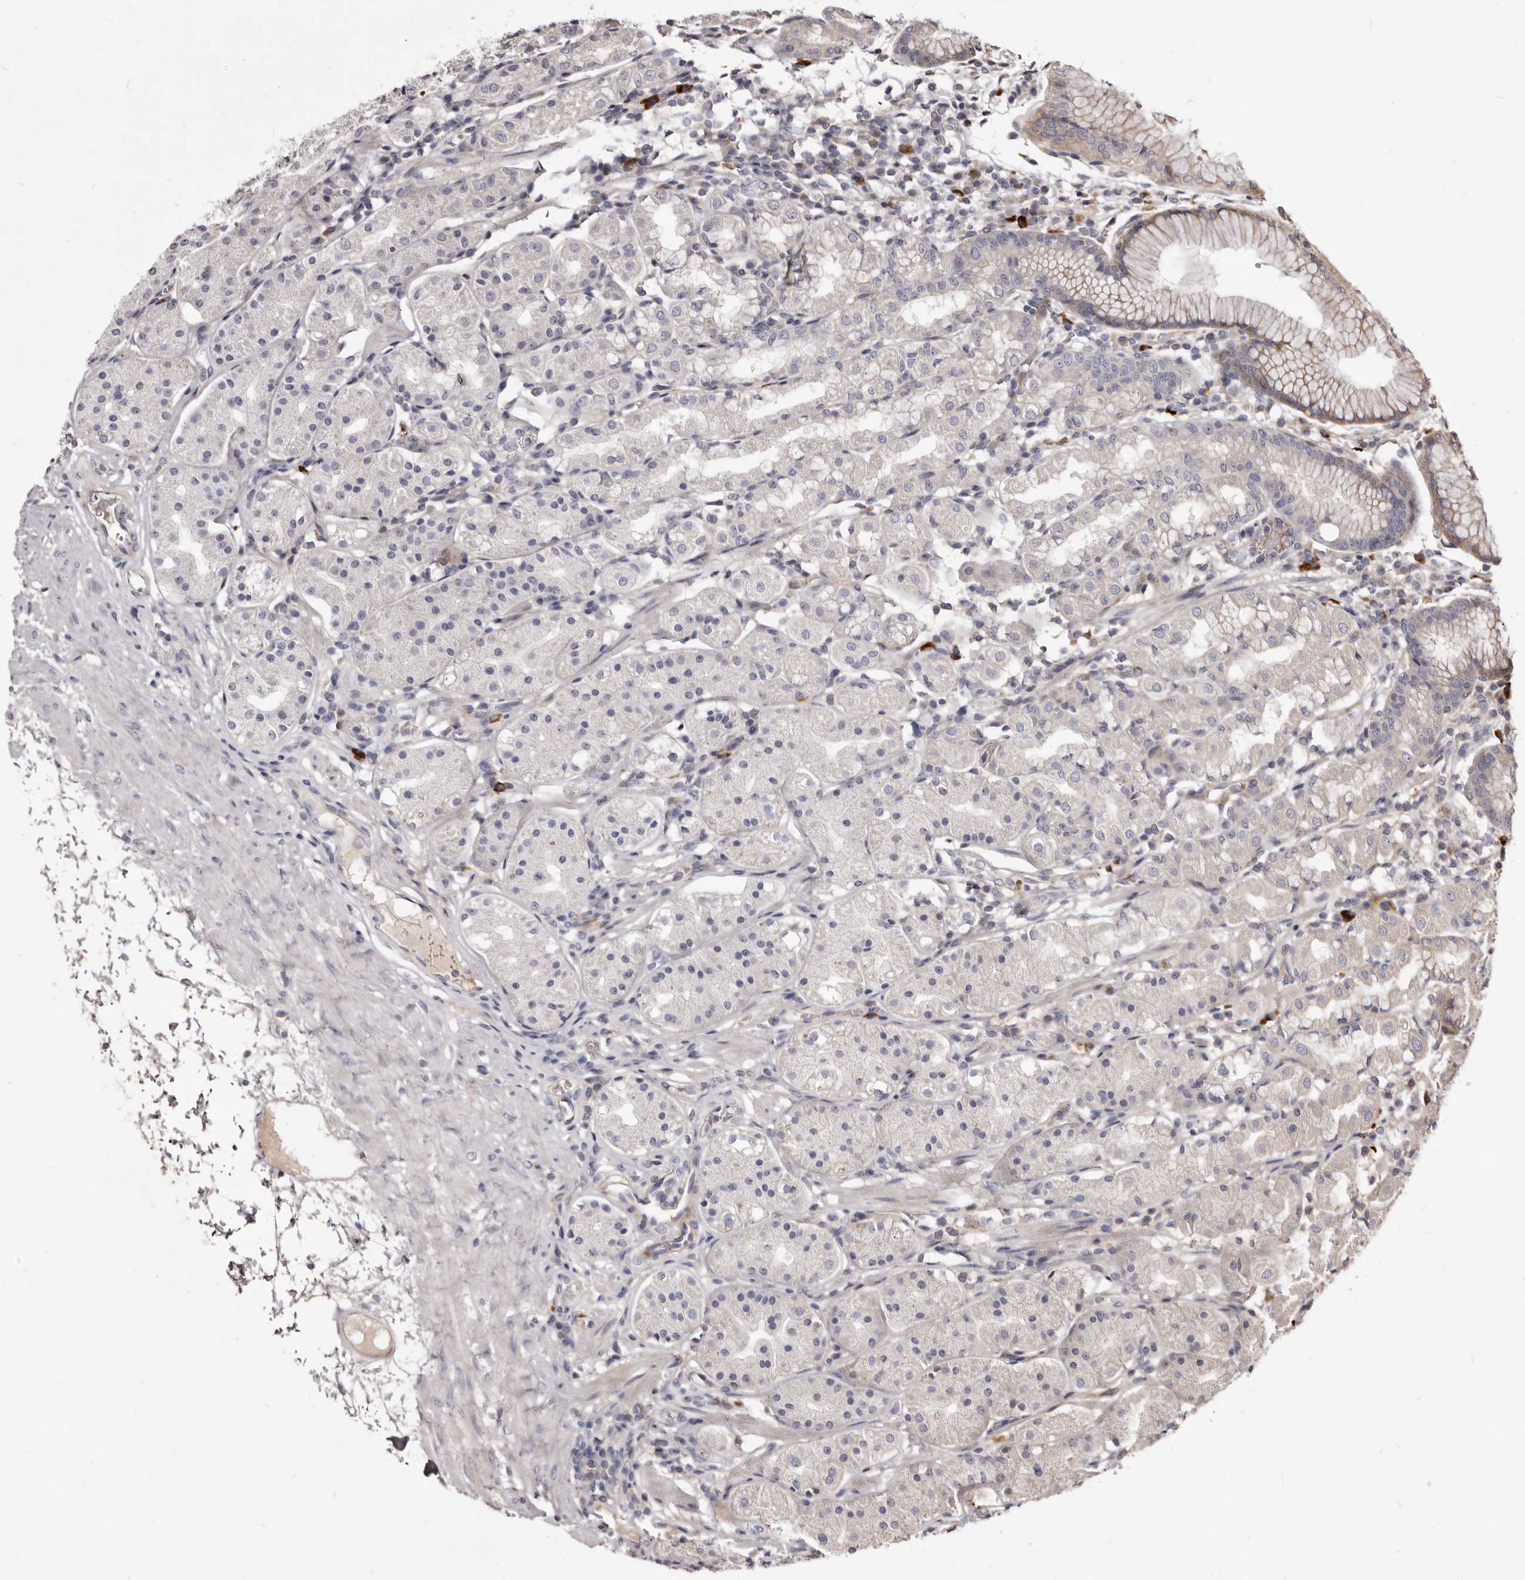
{"staining": {"intensity": "weak", "quantity": "<25%", "location": "cytoplasmic/membranous"}, "tissue": "stomach", "cell_type": "Glandular cells", "image_type": "normal", "snomed": [{"axis": "morphology", "description": "Normal tissue, NOS"}, {"axis": "topography", "description": "Stomach, lower"}], "caption": "Immunohistochemistry (IHC) micrograph of normal stomach: human stomach stained with DAB (3,3'-diaminobenzidine) shows no significant protein positivity in glandular cells. (DAB IHC with hematoxylin counter stain).", "gene": "FAS", "patient": {"sex": "female", "age": 56}}